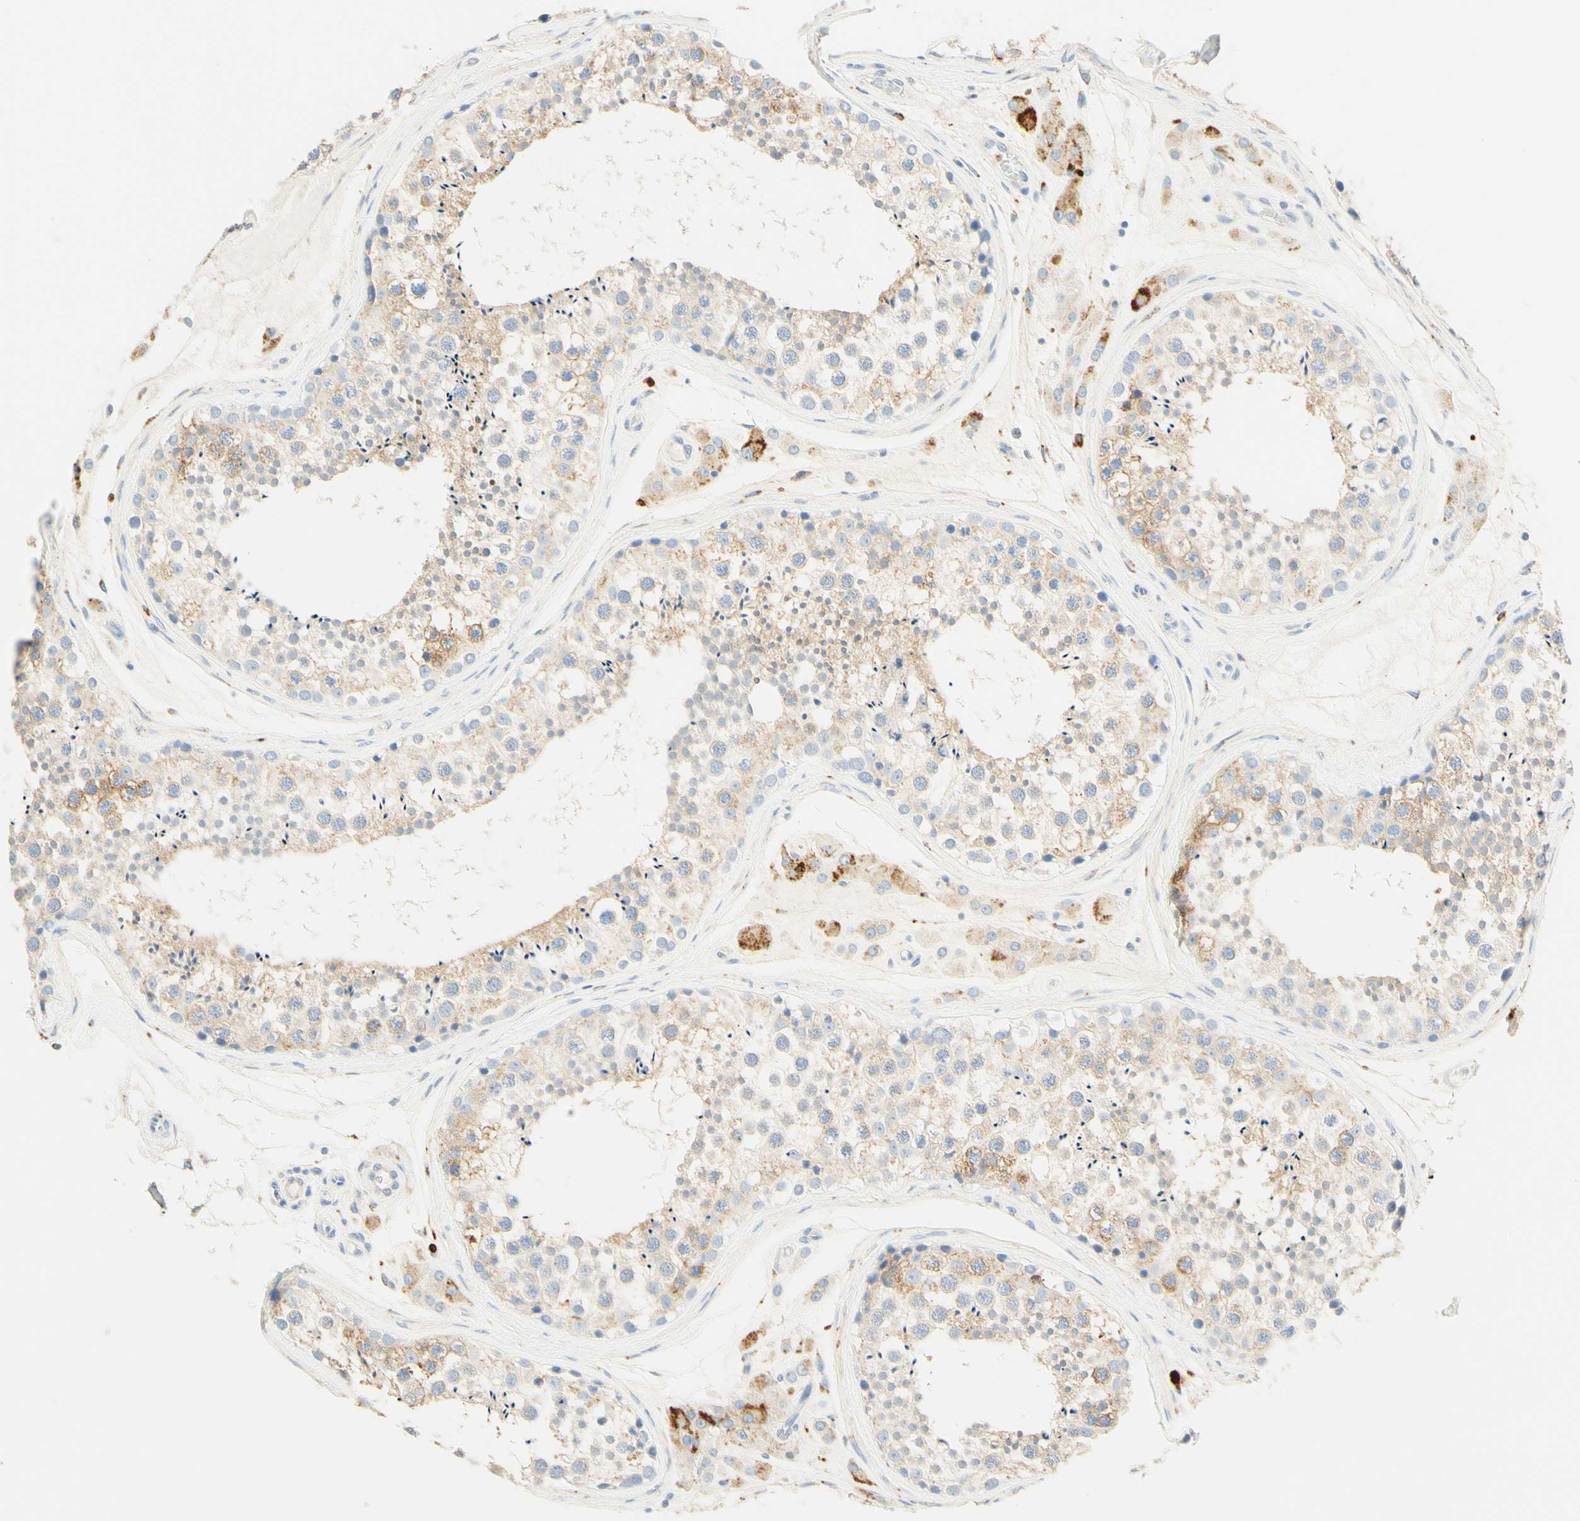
{"staining": {"intensity": "weak", "quantity": "25%-75%", "location": "cytoplasmic/membranous"}, "tissue": "testis", "cell_type": "Cells in seminiferous ducts", "image_type": "normal", "snomed": [{"axis": "morphology", "description": "Normal tissue, NOS"}, {"axis": "topography", "description": "Testis"}], "caption": "Weak cytoplasmic/membranous protein positivity is appreciated in about 25%-75% of cells in seminiferous ducts in testis. (DAB (3,3'-diaminobenzidine) IHC with brightfield microscopy, high magnification).", "gene": "CD63", "patient": {"sex": "male", "age": 46}}